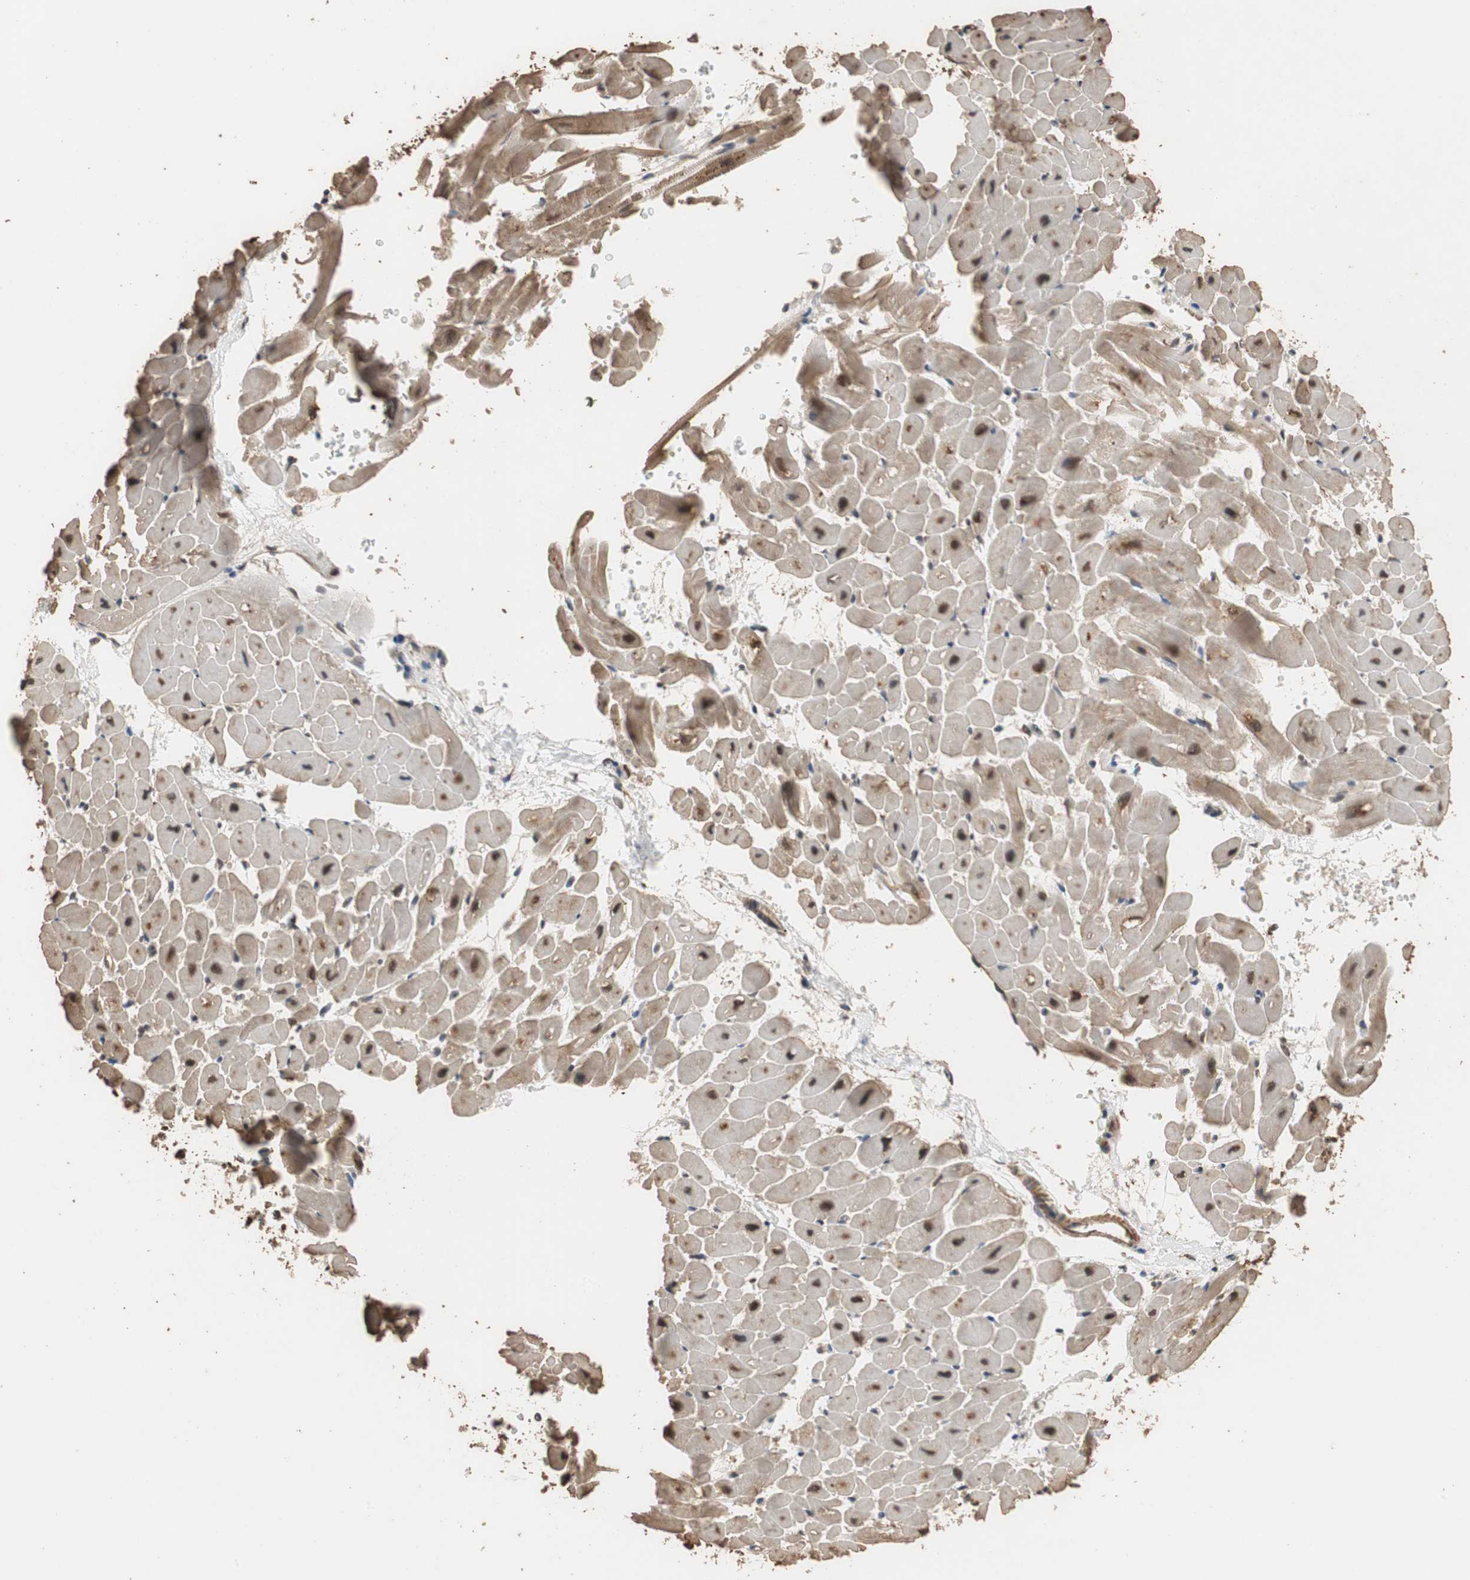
{"staining": {"intensity": "moderate", "quantity": ">75%", "location": "cytoplasmic/membranous,nuclear"}, "tissue": "heart muscle", "cell_type": "Cardiomyocytes", "image_type": "normal", "snomed": [{"axis": "morphology", "description": "Normal tissue, NOS"}, {"axis": "topography", "description": "Heart"}], "caption": "Immunohistochemical staining of unremarkable heart muscle exhibits >75% levels of moderate cytoplasmic/membranous,nuclear protein positivity in approximately >75% of cardiomyocytes.", "gene": "CDC5L", "patient": {"sex": "male", "age": 45}}